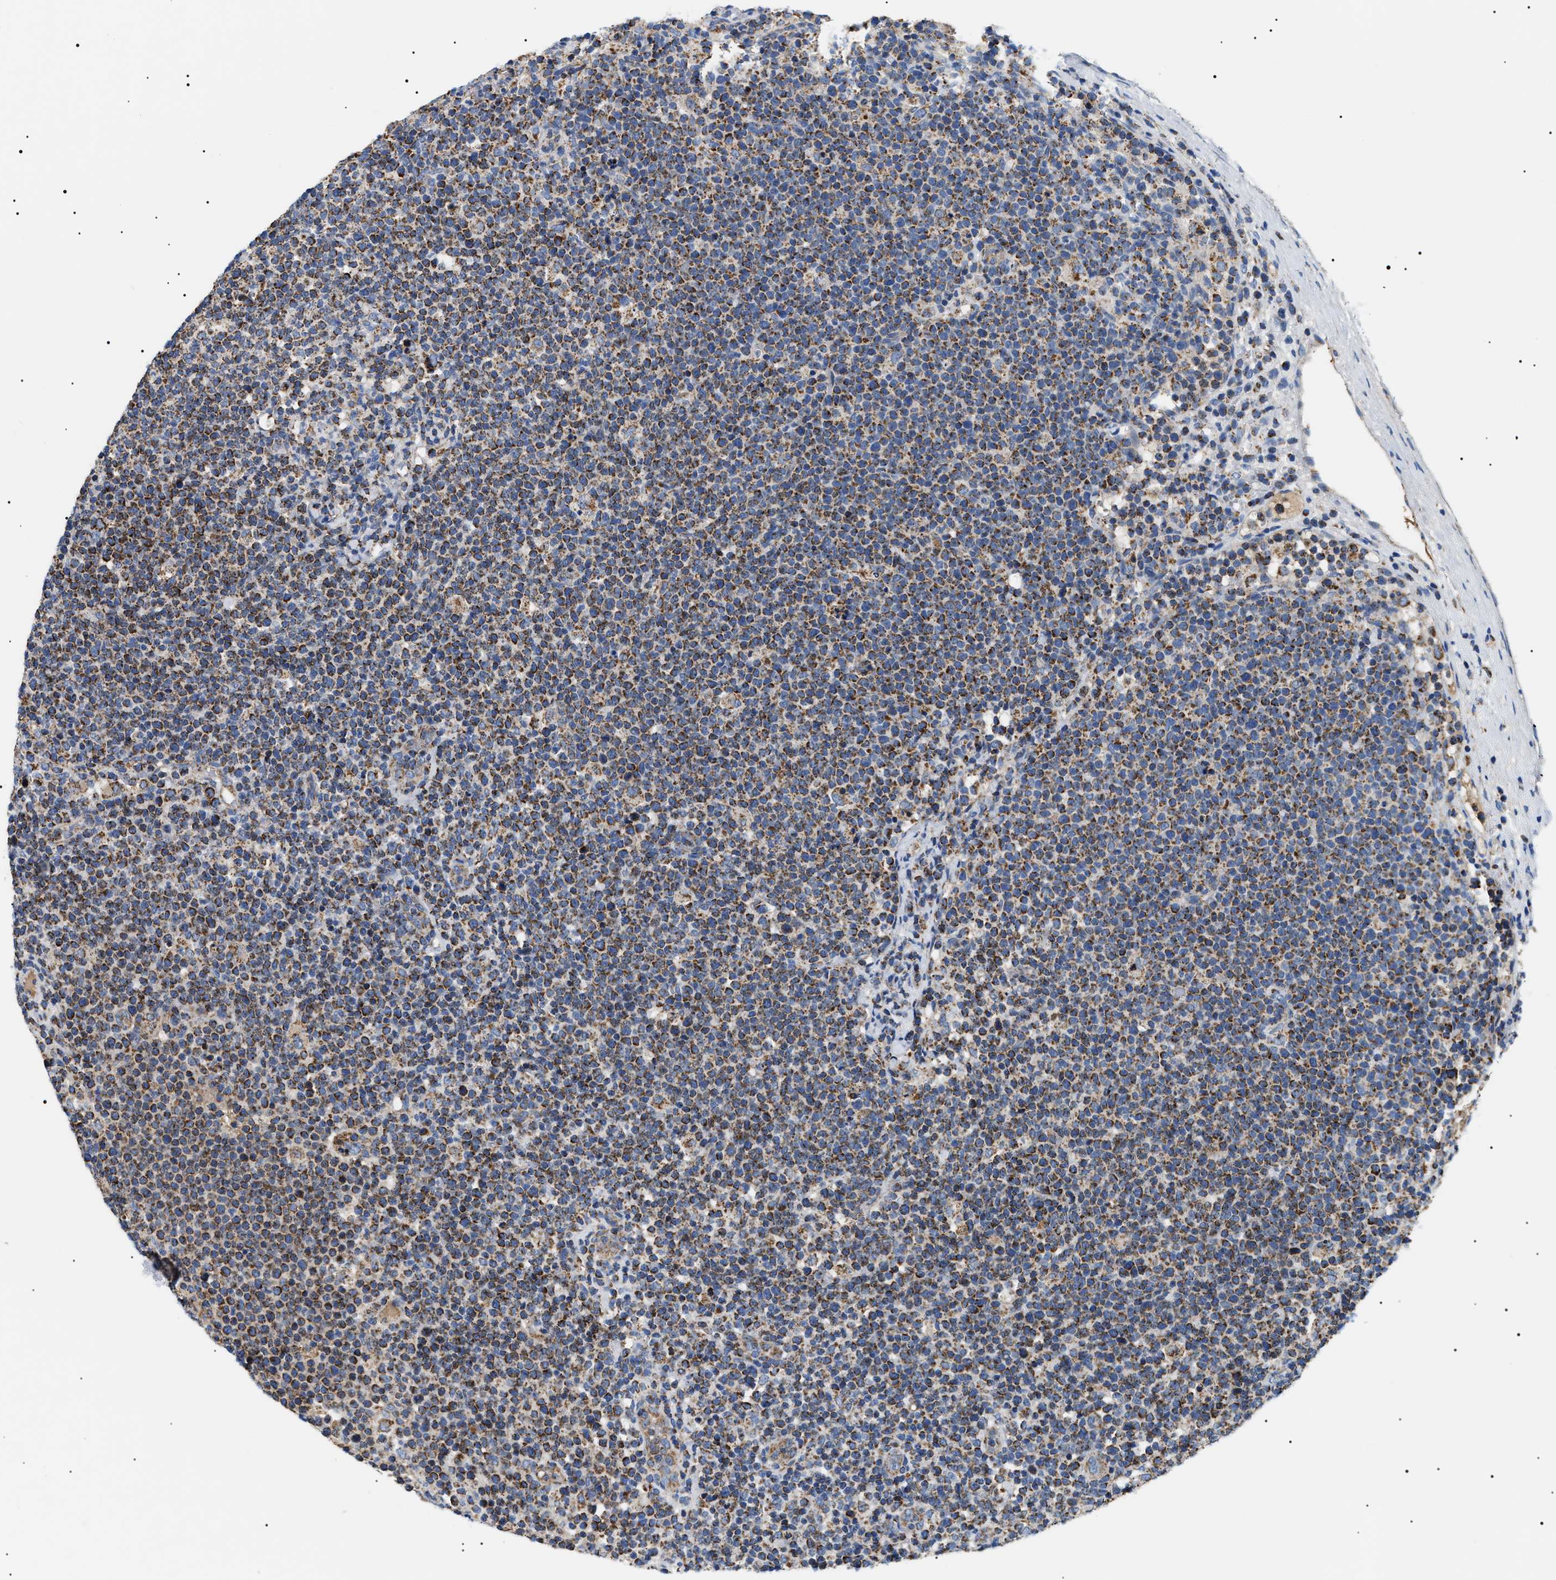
{"staining": {"intensity": "strong", "quantity": "25%-75%", "location": "cytoplasmic/membranous"}, "tissue": "lymphoma", "cell_type": "Tumor cells", "image_type": "cancer", "snomed": [{"axis": "morphology", "description": "Malignant lymphoma, non-Hodgkin's type, High grade"}, {"axis": "topography", "description": "Lymph node"}], "caption": "A high amount of strong cytoplasmic/membranous staining is present in about 25%-75% of tumor cells in high-grade malignant lymphoma, non-Hodgkin's type tissue.", "gene": "OXSM", "patient": {"sex": "male", "age": 61}}